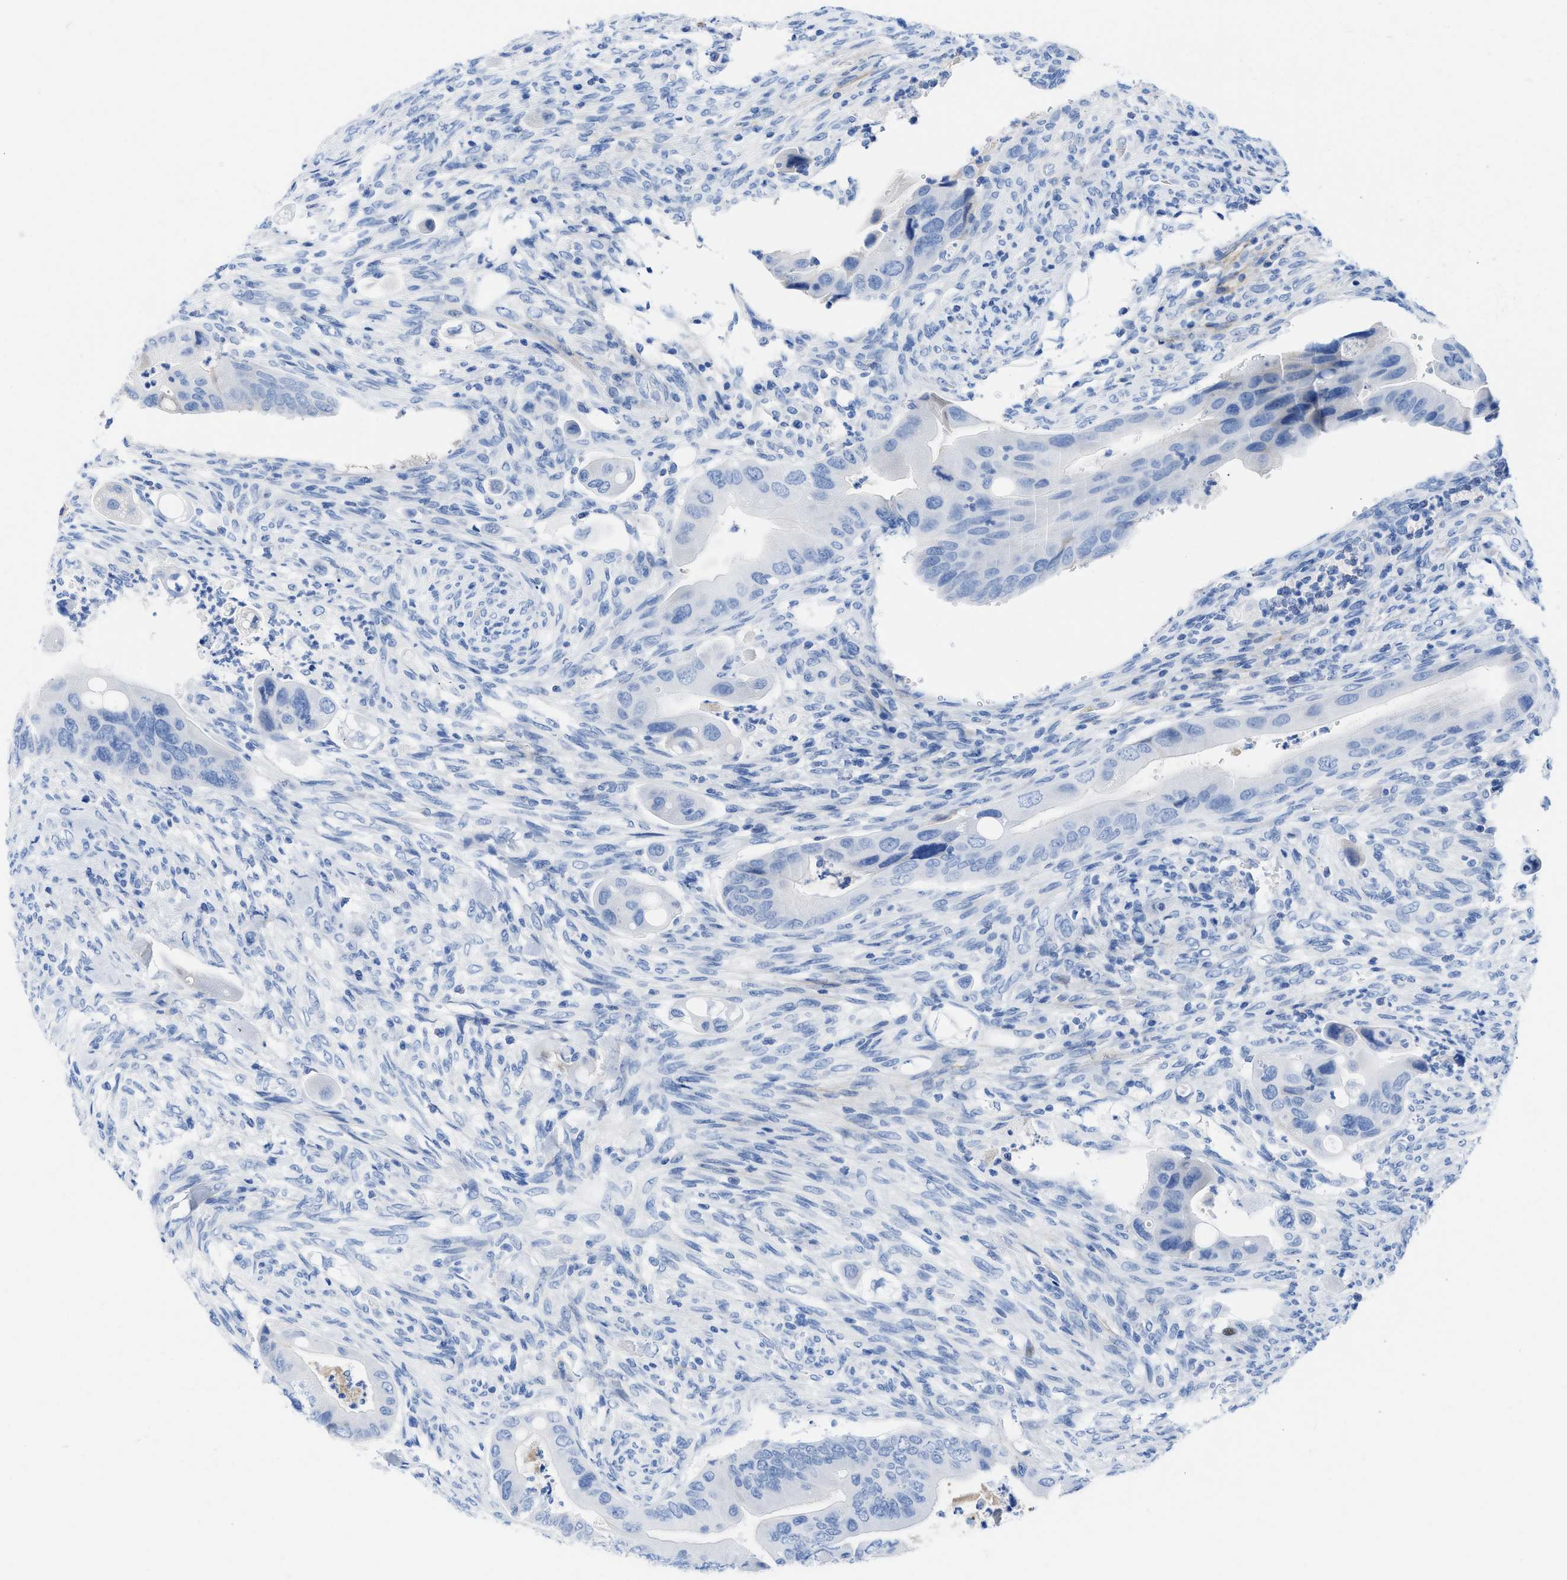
{"staining": {"intensity": "negative", "quantity": "none", "location": "none"}, "tissue": "colorectal cancer", "cell_type": "Tumor cells", "image_type": "cancer", "snomed": [{"axis": "morphology", "description": "Adenocarcinoma, NOS"}, {"axis": "topography", "description": "Rectum"}], "caption": "The image demonstrates no significant expression in tumor cells of colorectal adenocarcinoma.", "gene": "COL3A1", "patient": {"sex": "female", "age": 57}}